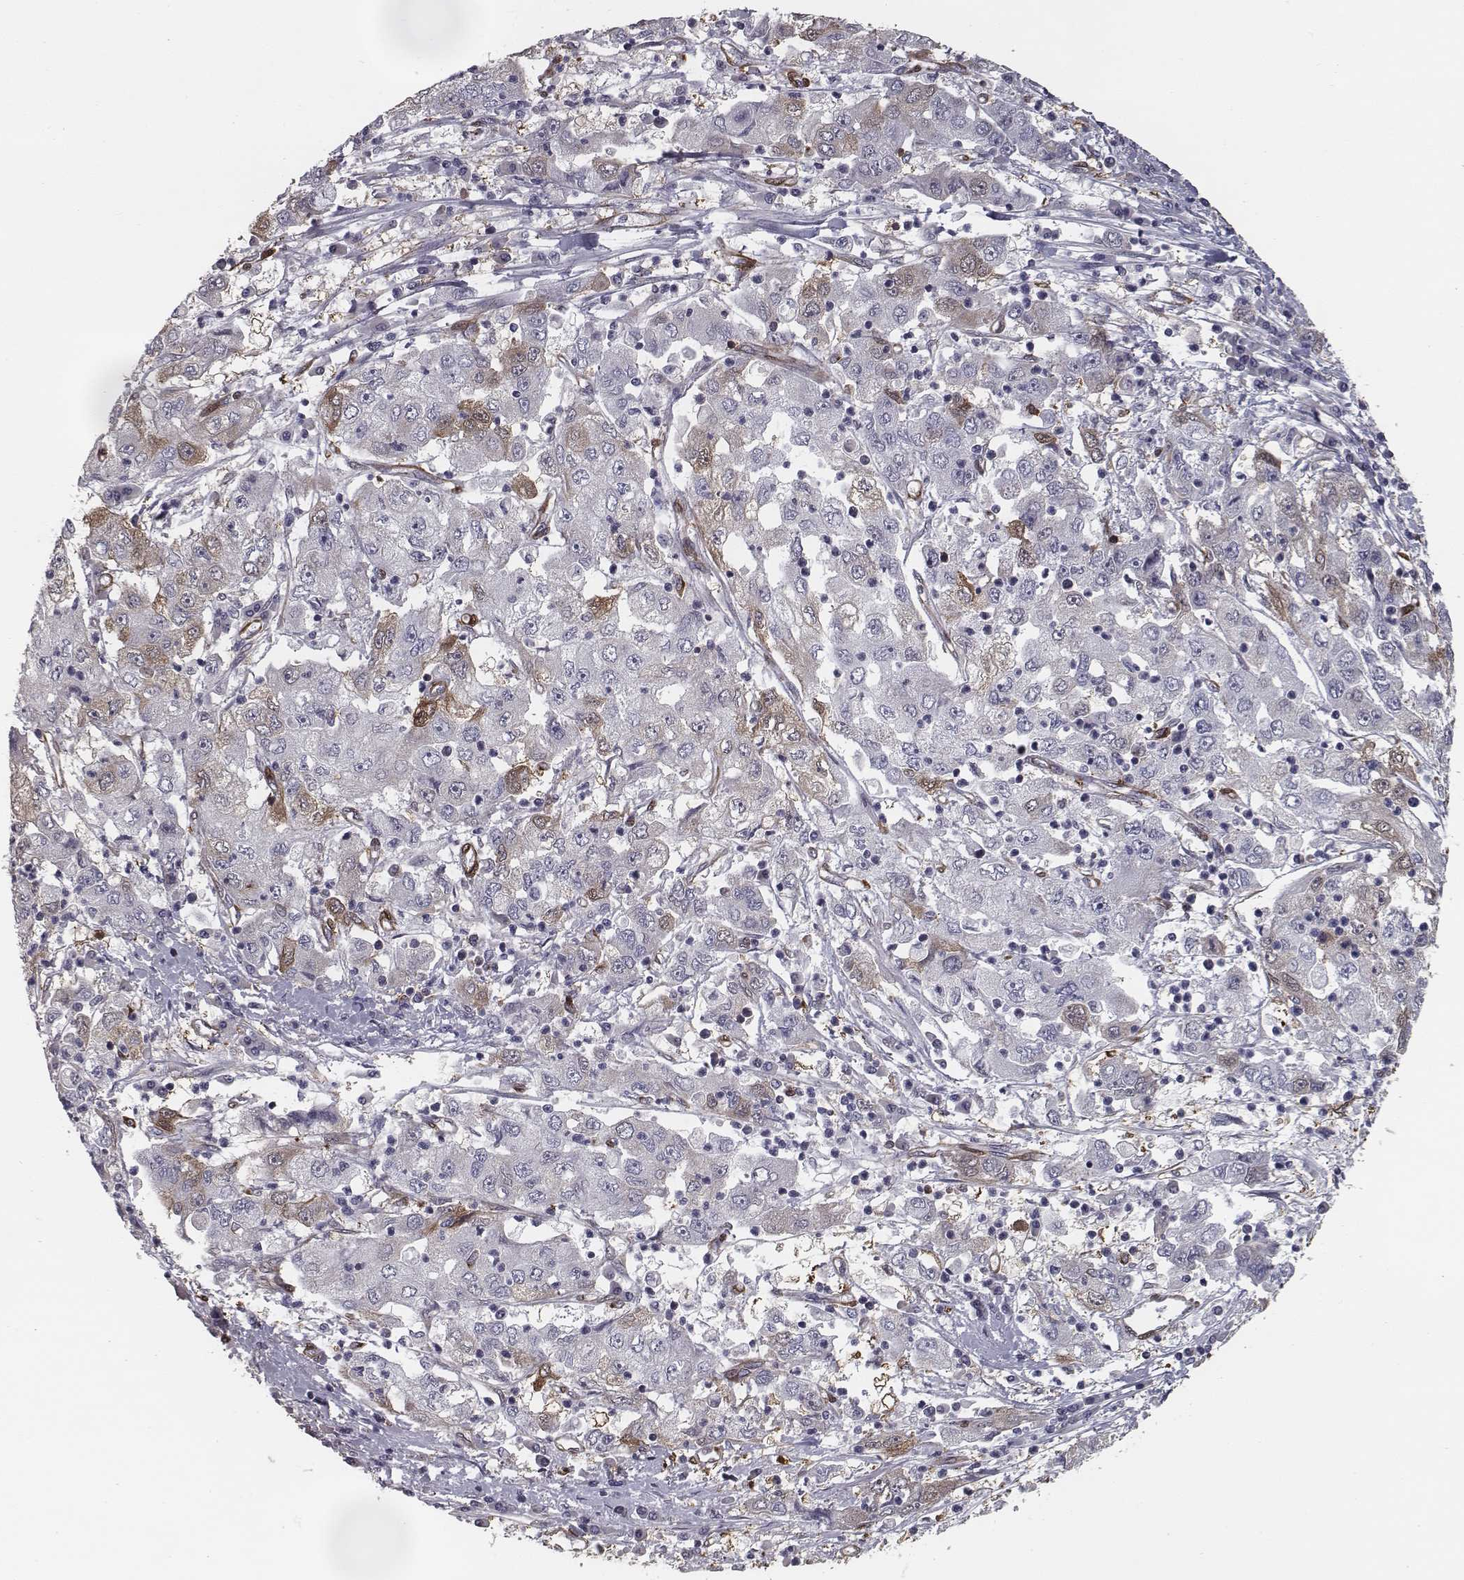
{"staining": {"intensity": "negative", "quantity": "none", "location": "none"}, "tissue": "cervical cancer", "cell_type": "Tumor cells", "image_type": "cancer", "snomed": [{"axis": "morphology", "description": "Squamous cell carcinoma, NOS"}, {"axis": "topography", "description": "Cervix"}], "caption": "An immunohistochemistry (IHC) histopathology image of cervical cancer (squamous cell carcinoma) is shown. There is no staining in tumor cells of cervical cancer (squamous cell carcinoma). (IHC, brightfield microscopy, high magnification).", "gene": "ISYNA1", "patient": {"sex": "female", "age": 36}}